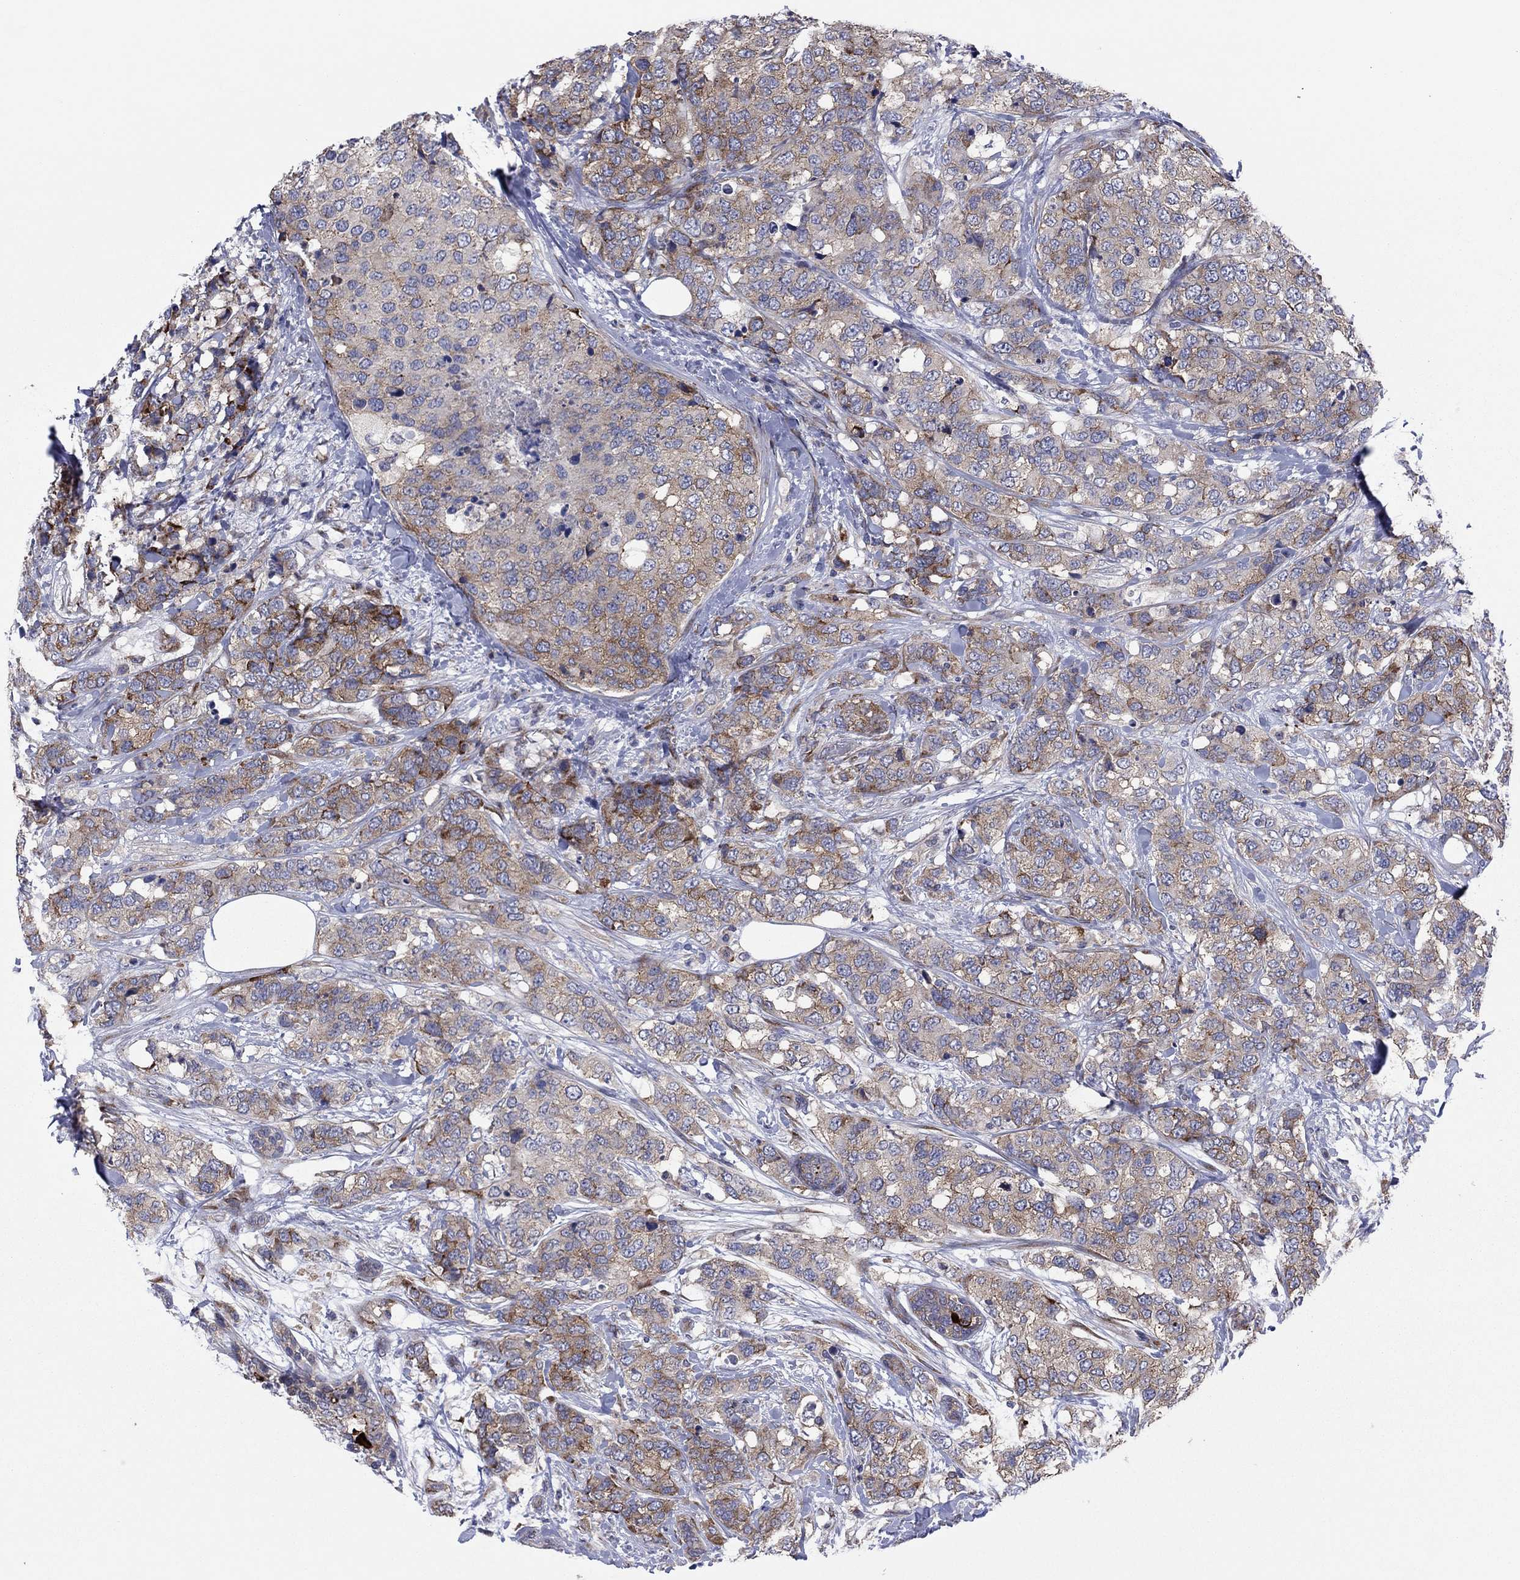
{"staining": {"intensity": "moderate", "quantity": "25%-75%", "location": "cytoplasmic/membranous"}, "tissue": "breast cancer", "cell_type": "Tumor cells", "image_type": "cancer", "snomed": [{"axis": "morphology", "description": "Lobular carcinoma"}, {"axis": "topography", "description": "Breast"}], "caption": "Approximately 25%-75% of tumor cells in human breast cancer demonstrate moderate cytoplasmic/membranous protein staining as visualized by brown immunohistochemical staining.", "gene": "GPR155", "patient": {"sex": "female", "age": 59}}